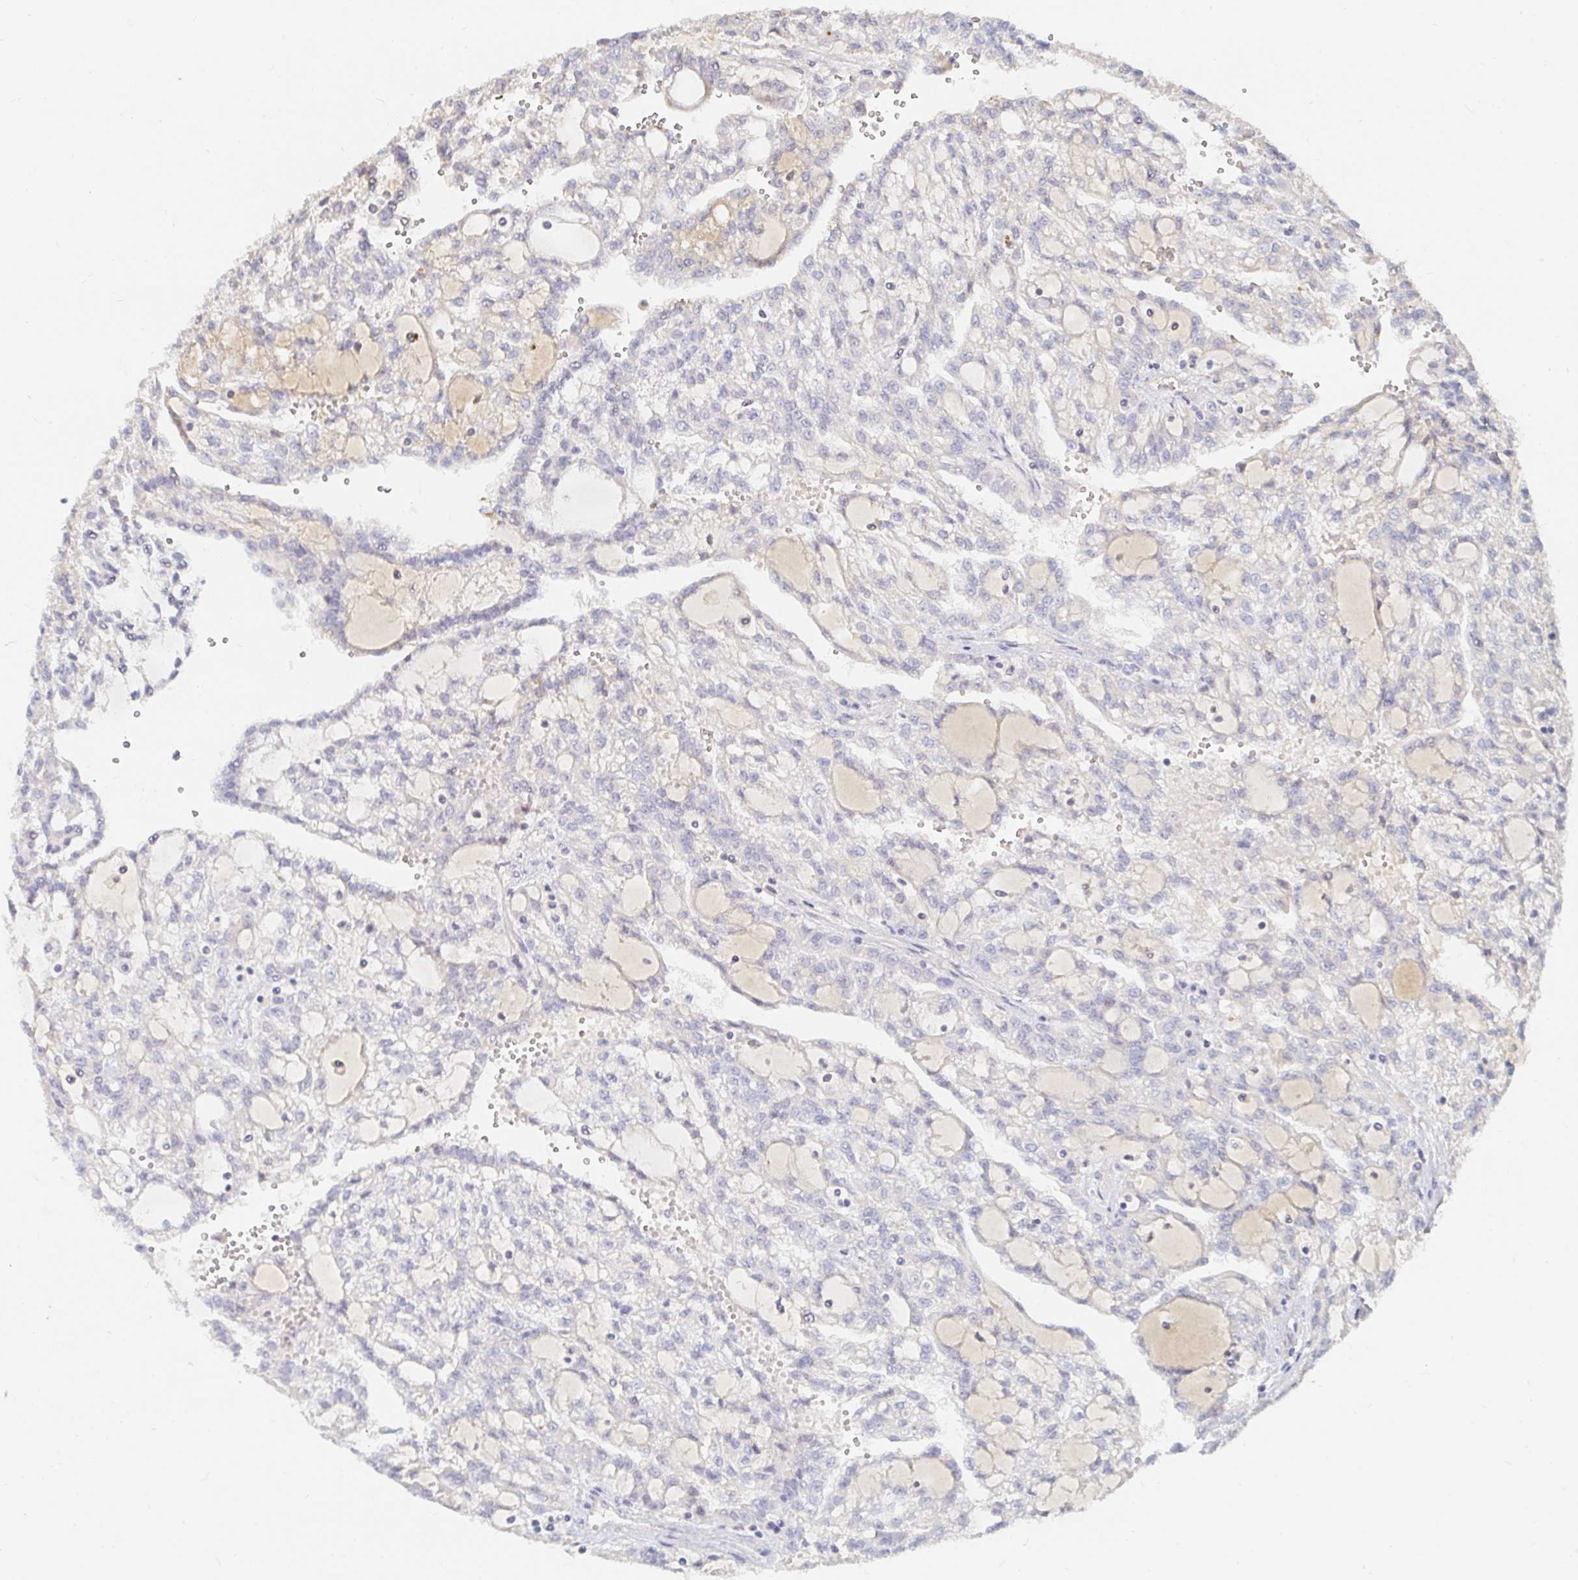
{"staining": {"intensity": "negative", "quantity": "none", "location": "none"}, "tissue": "renal cancer", "cell_type": "Tumor cells", "image_type": "cancer", "snomed": [{"axis": "morphology", "description": "Adenocarcinoma, NOS"}, {"axis": "topography", "description": "Kidney"}], "caption": "Immunohistochemical staining of human renal cancer displays no significant staining in tumor cells.", "gene": "NME9", "patient": {"sex": "male", "age": 63}}